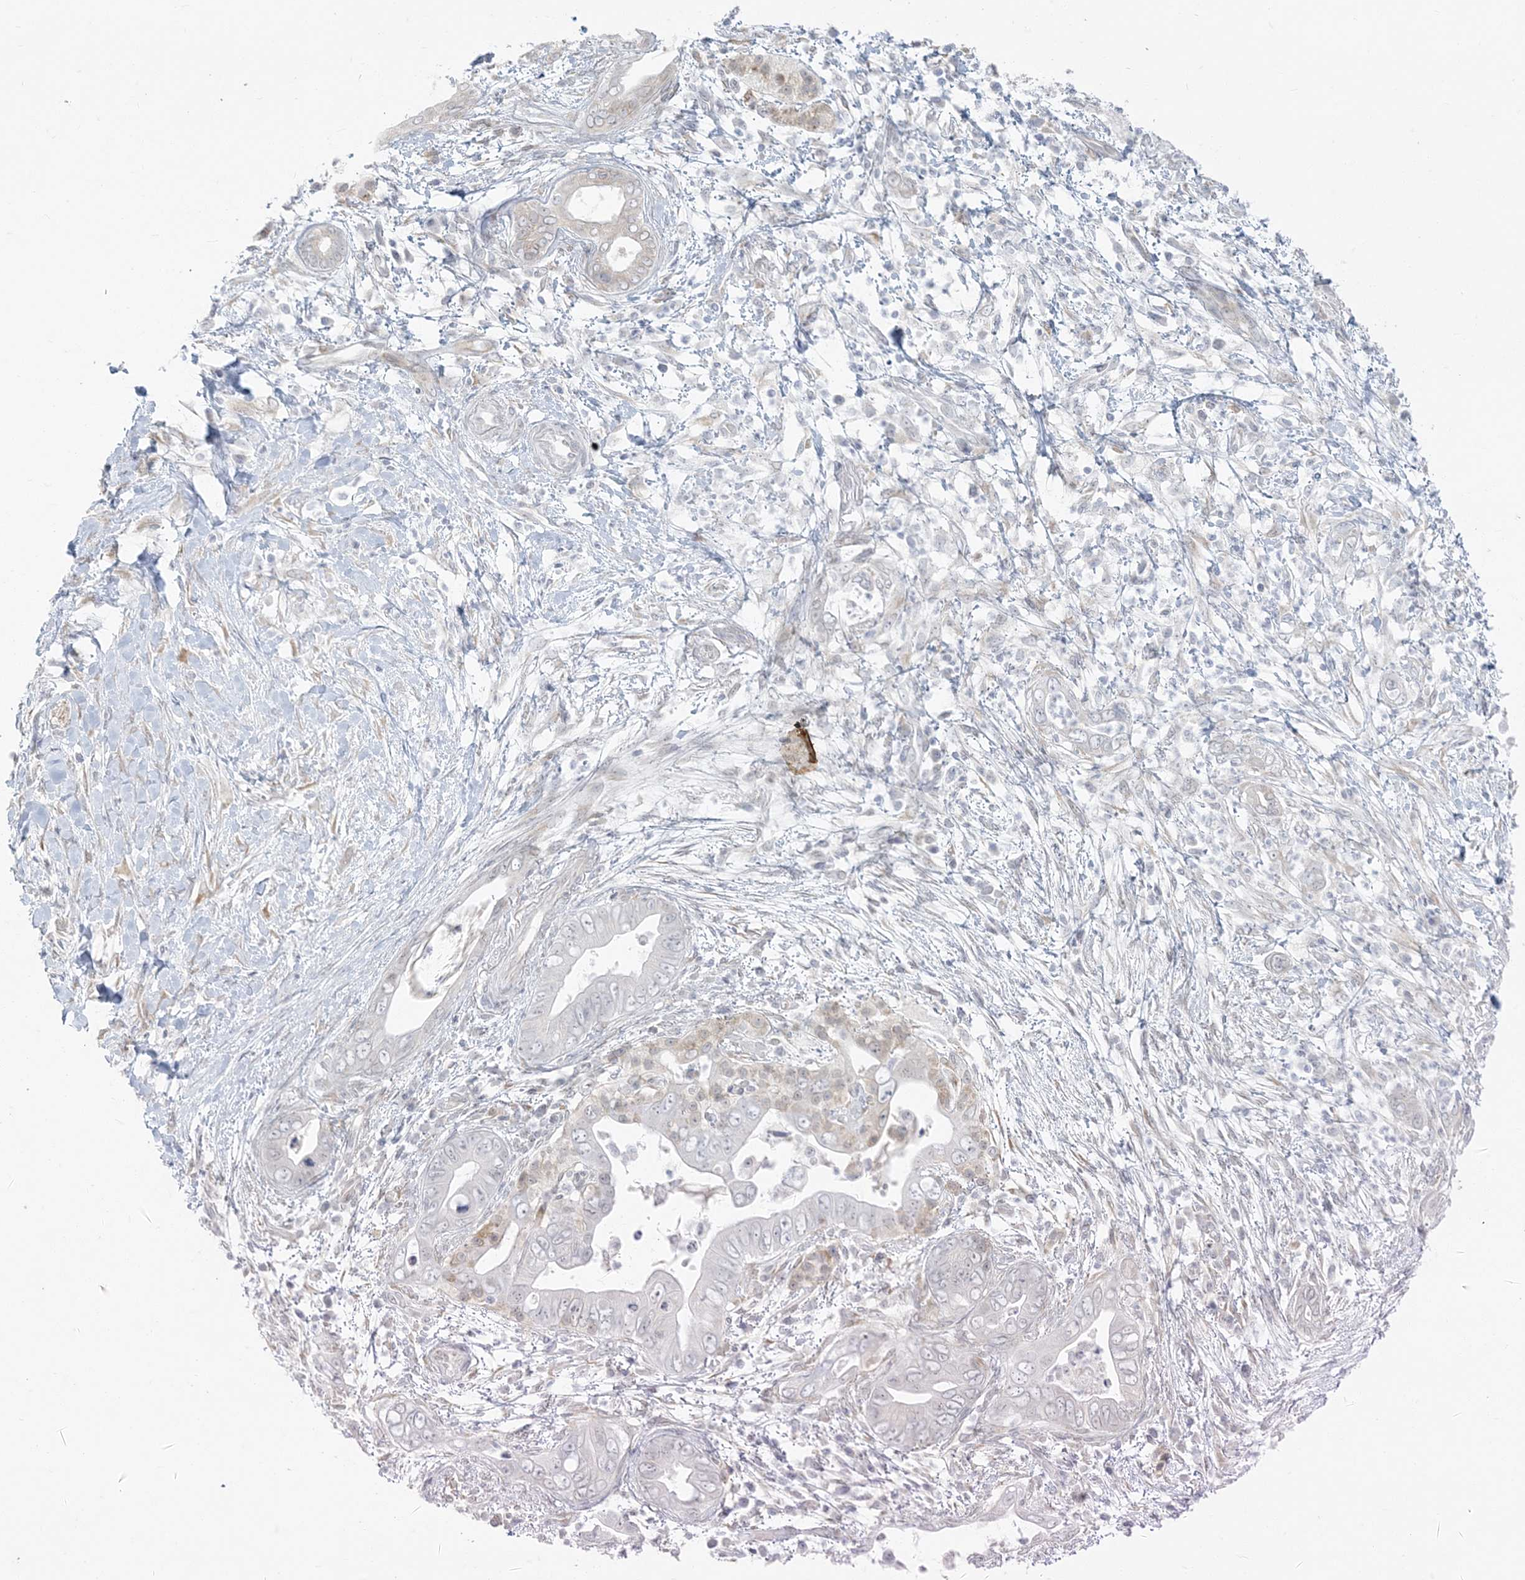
{"staining": {"intensity": "negative", "quantity": "none", "location": "none"}, "tissue": "pancreatic cancer", "cell_type": "Tumor cells", "image_type": "cancer", "snomed": [{"axis": "morphology", "description": "Adenocarcinoma, NOS"}, {"axis": "topography", "description": "Pancreas"}], "caption": "This is a image of immunohistochemistry (IHC) staining of pancreatic cancer (adenocarcinoma), which shows no expression in tumor cells.", "gene": "ZC3H6", "patient": {"sex": "male", "age": 75}}